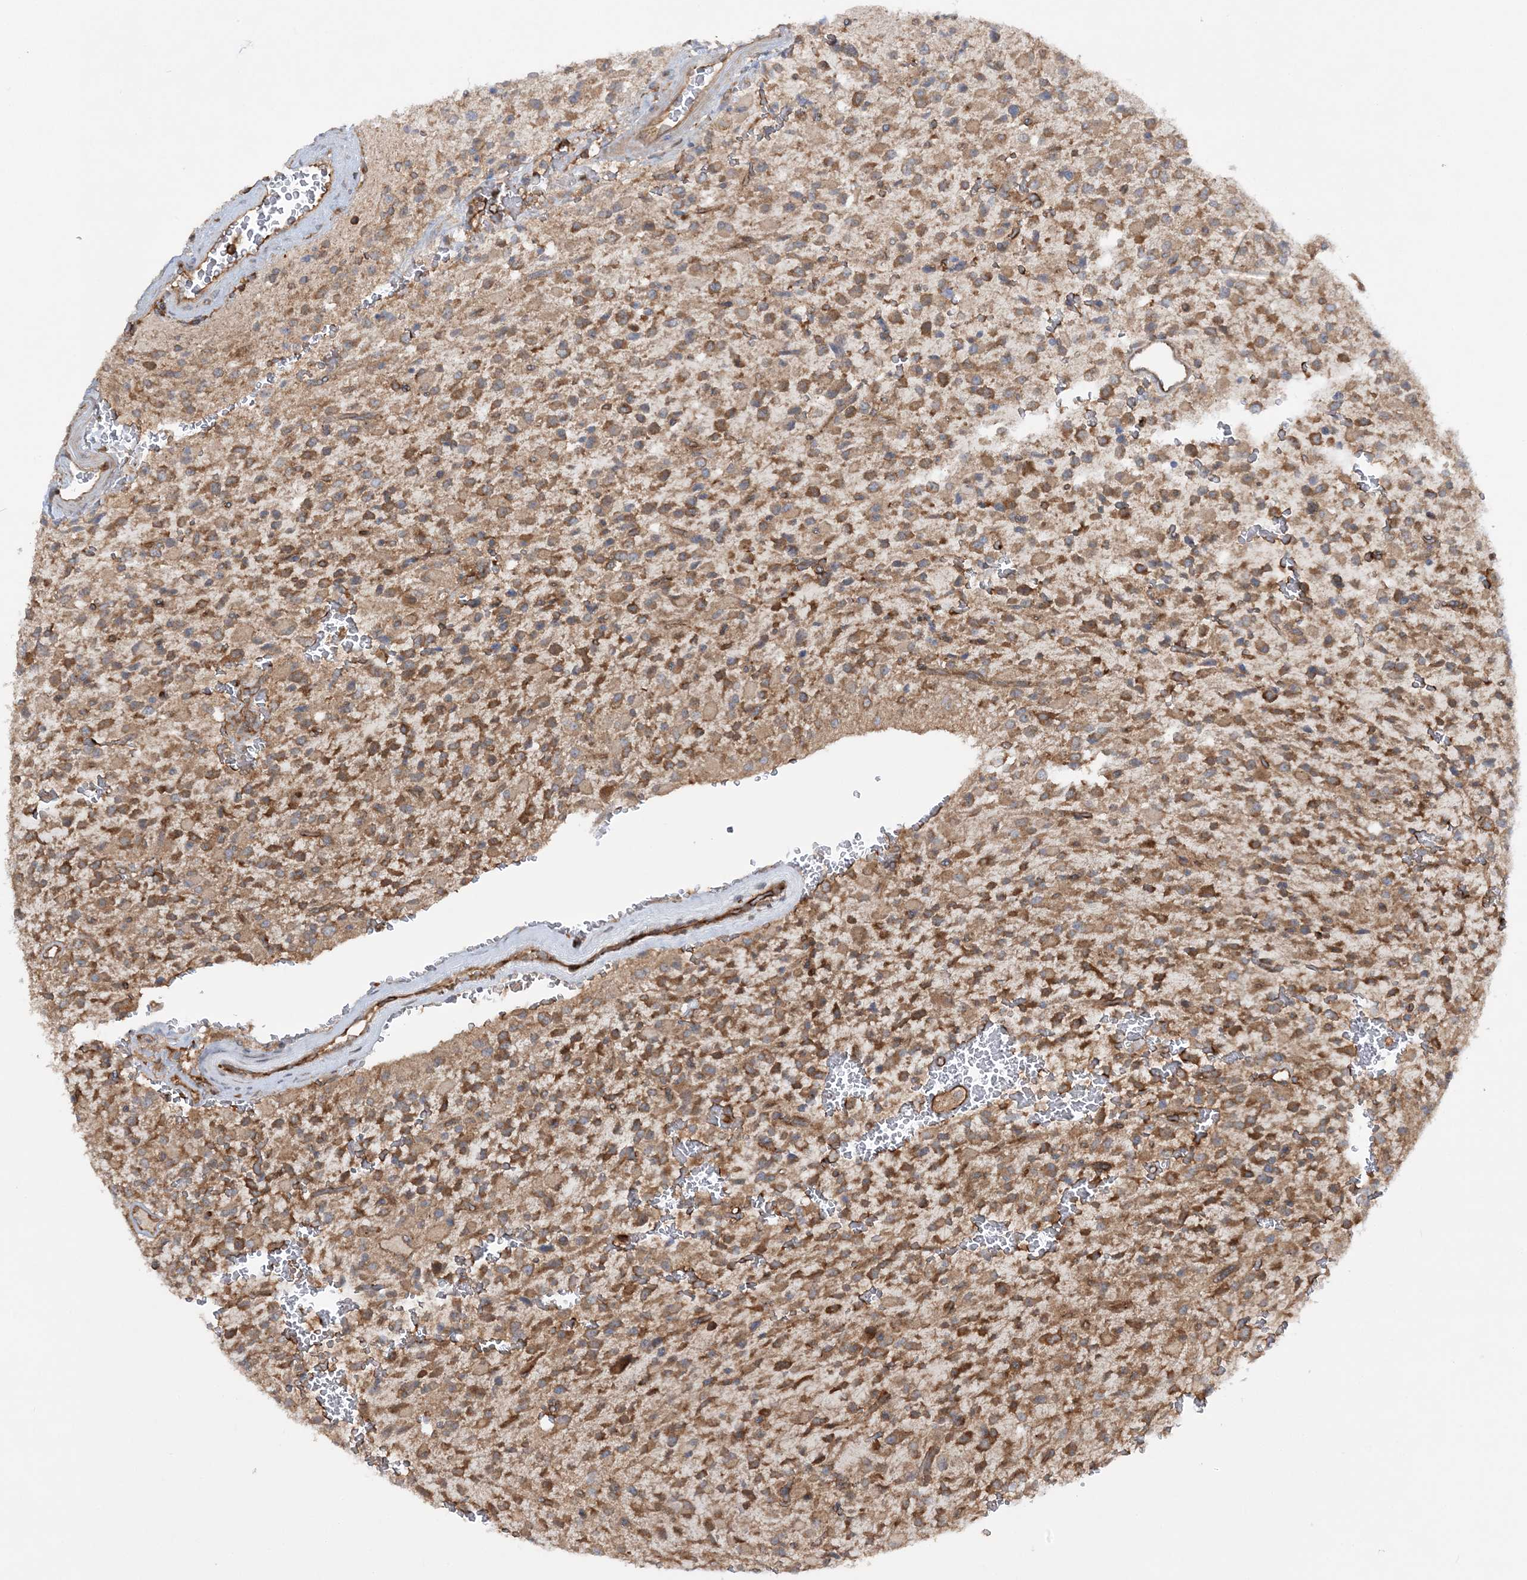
{"staining": {"intensity": "moderate", "quantity": ">75%", "location": "cytoplasmic/membranous"}, "tissue": "glioma", "cell_type": "Tumor cells", "image_type": "cancer", "snomed": [{"axis": "morphology", "description": "Glioma, malignant, High grade"}, {"axis": "topography", "description": "Brain"}], "caption": "DAB (3,3'-diaminobenzidine) immunohistochemical staining of glioma reveals moderate cytoplasmic/membranous protein staining in about >75% of tumor cells.", "gene": "ACAP2", "patient": {"sex": "male", "age": 34}}